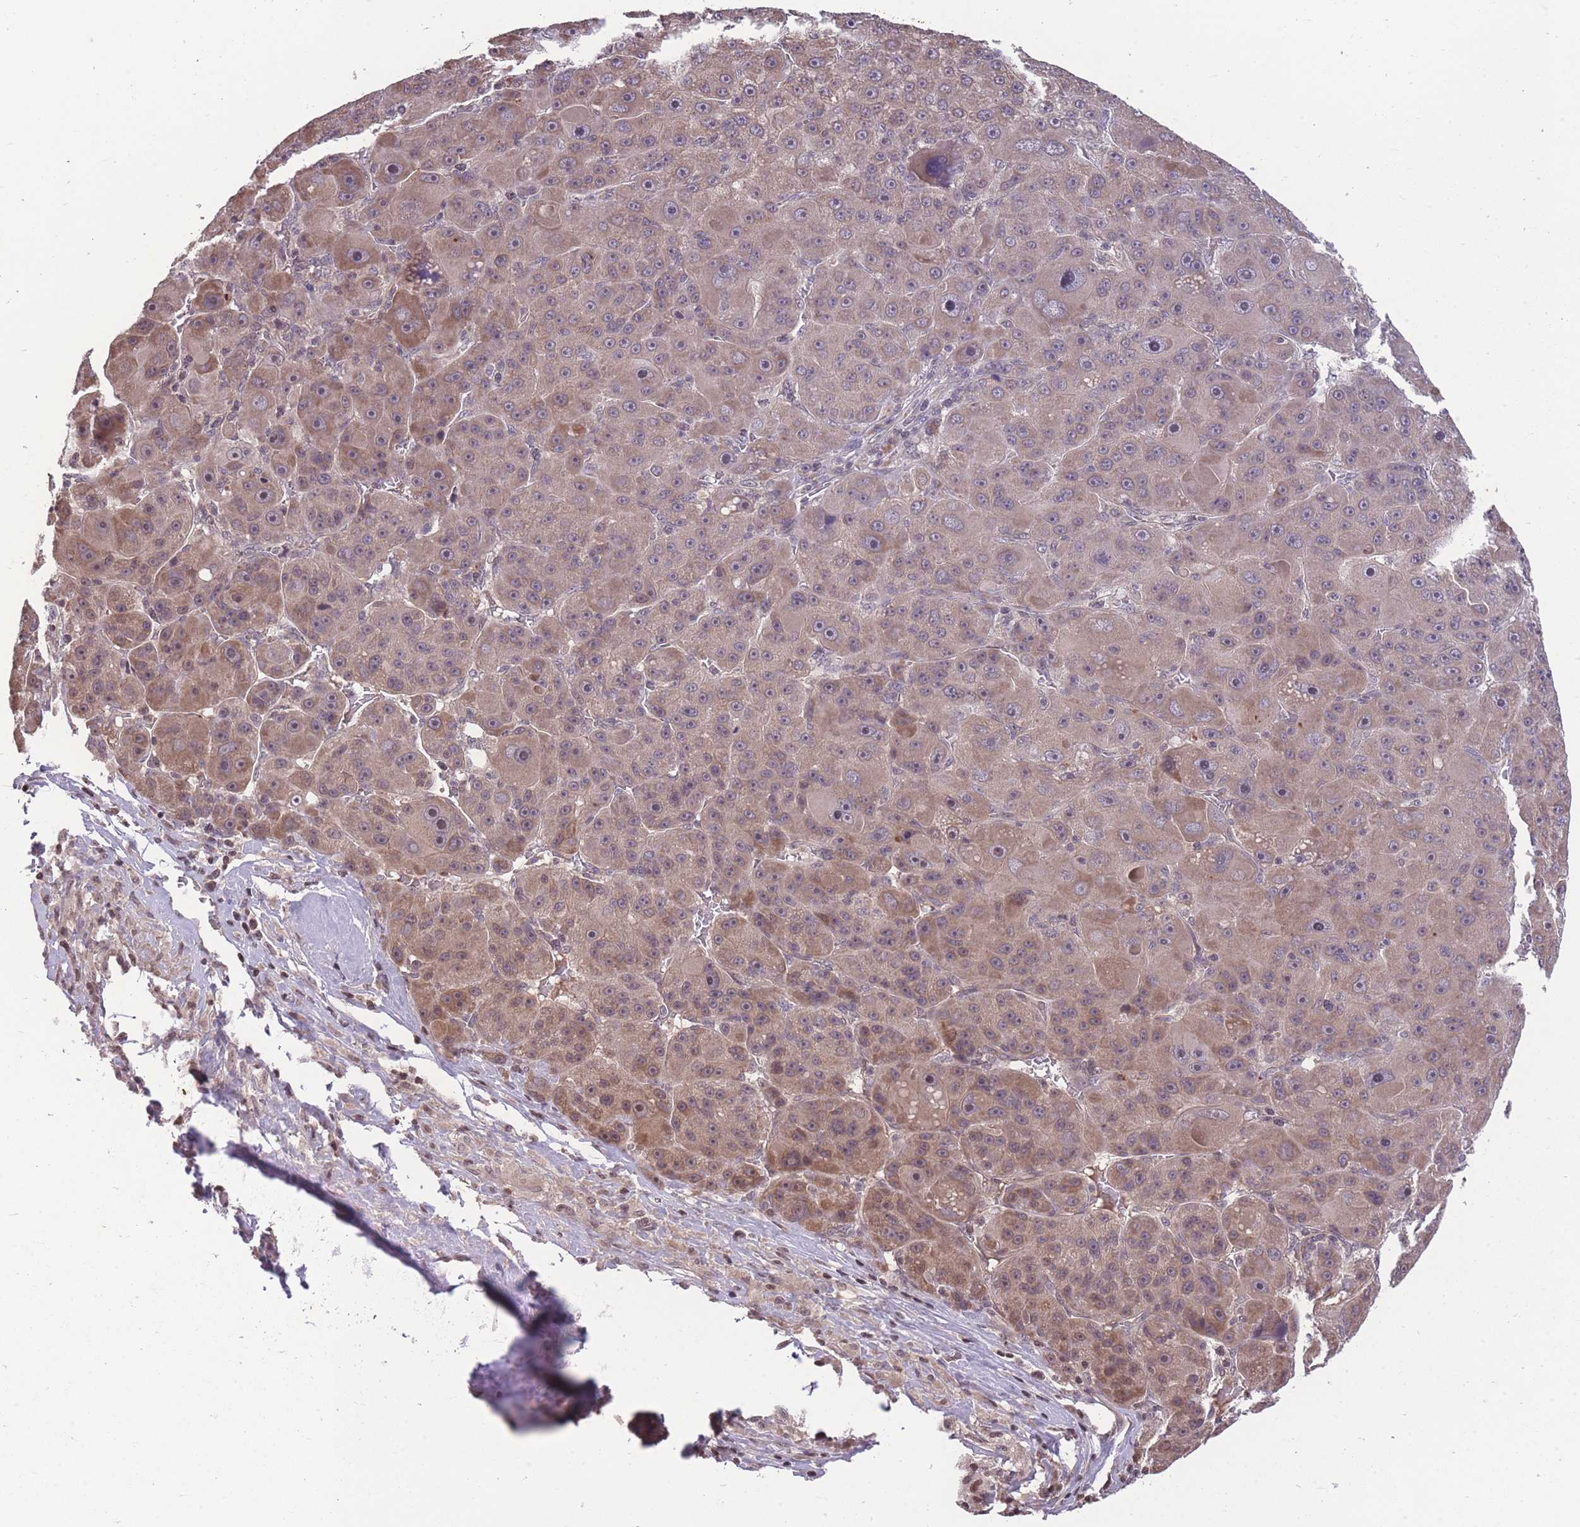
{"staining": {"intensity": "moderate", "quantity": ">75%", "location": "cytoplasmic/membranous,nuclear"}, "tissue": "liver cancer", "cell_type": "Tumor cells", "image_type": "cancer", "snomed": [{"axis": "morphology", "description": "Carcinoma, Hepatocellular, NOS"}, {"axis": "topography", "description": "Liver"}], "caption": "A medium amount of moderate cytoplasmic/membranous and nuclear positivity is seen in approximately >75% of tumor cells in liver hepatocellular carcinoma tissue.", "gene": "GGT5", "patient": {"sex": "male", "age": 76}}